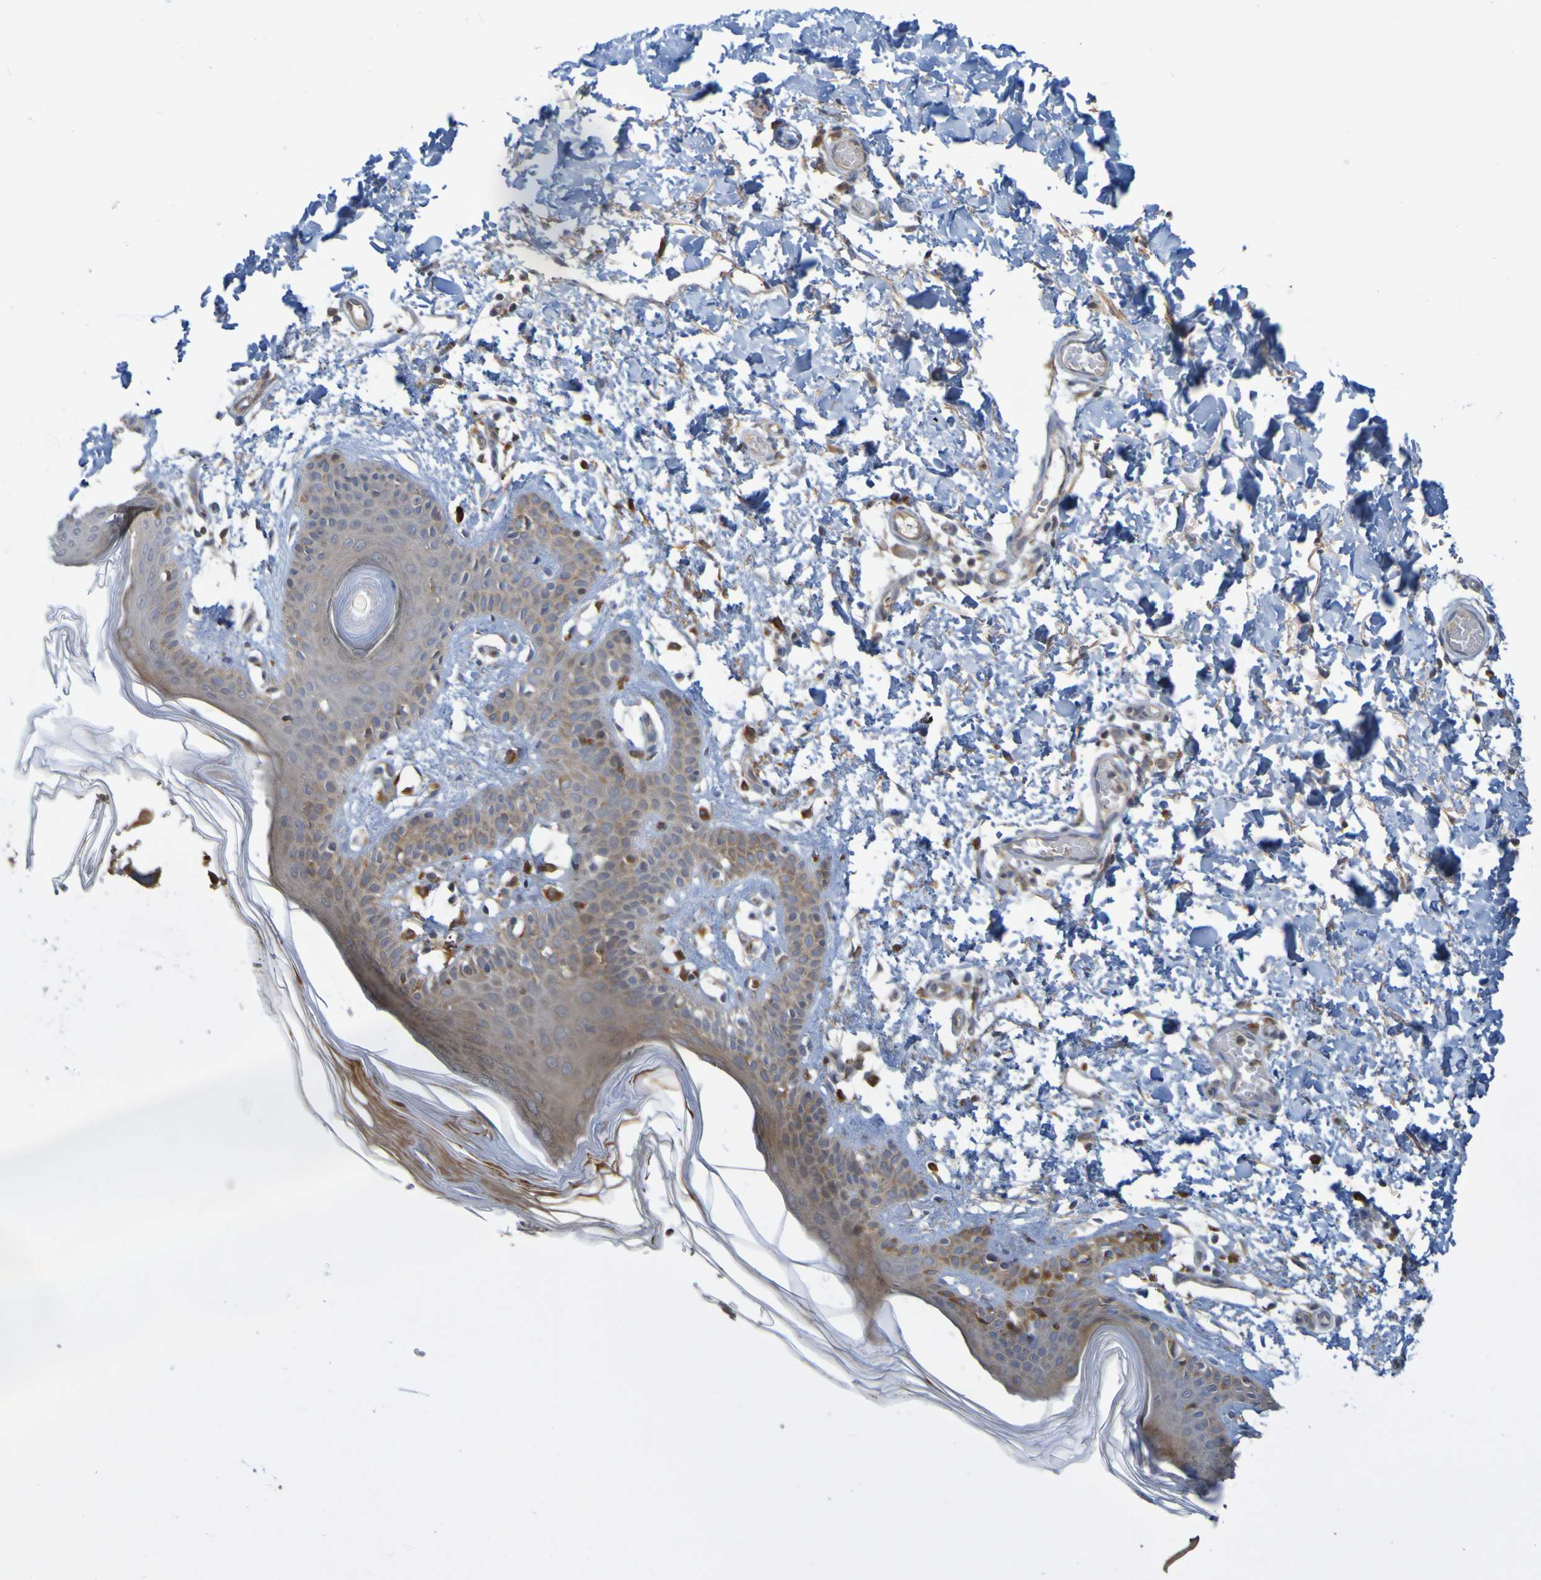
{"staining": {"intensity": "negative", "quantity": "none", "location": "none"}, "tissue": "skin", "cell_type": "Fibroblasts", "image_type": "normal", "snomed": [{"axis": "morphology", "description": "Normal tissue, NOS"}, {"axis": "topography", "description": "Skin"}], "caption": "DAB (3,3'-diaminobenzidine) immunohistochemical staining of unremarkable human skin shows no significant positivity in fibroblasts.", "gene": "NAV2", "patient": {"sex": "male", "age": 53}}